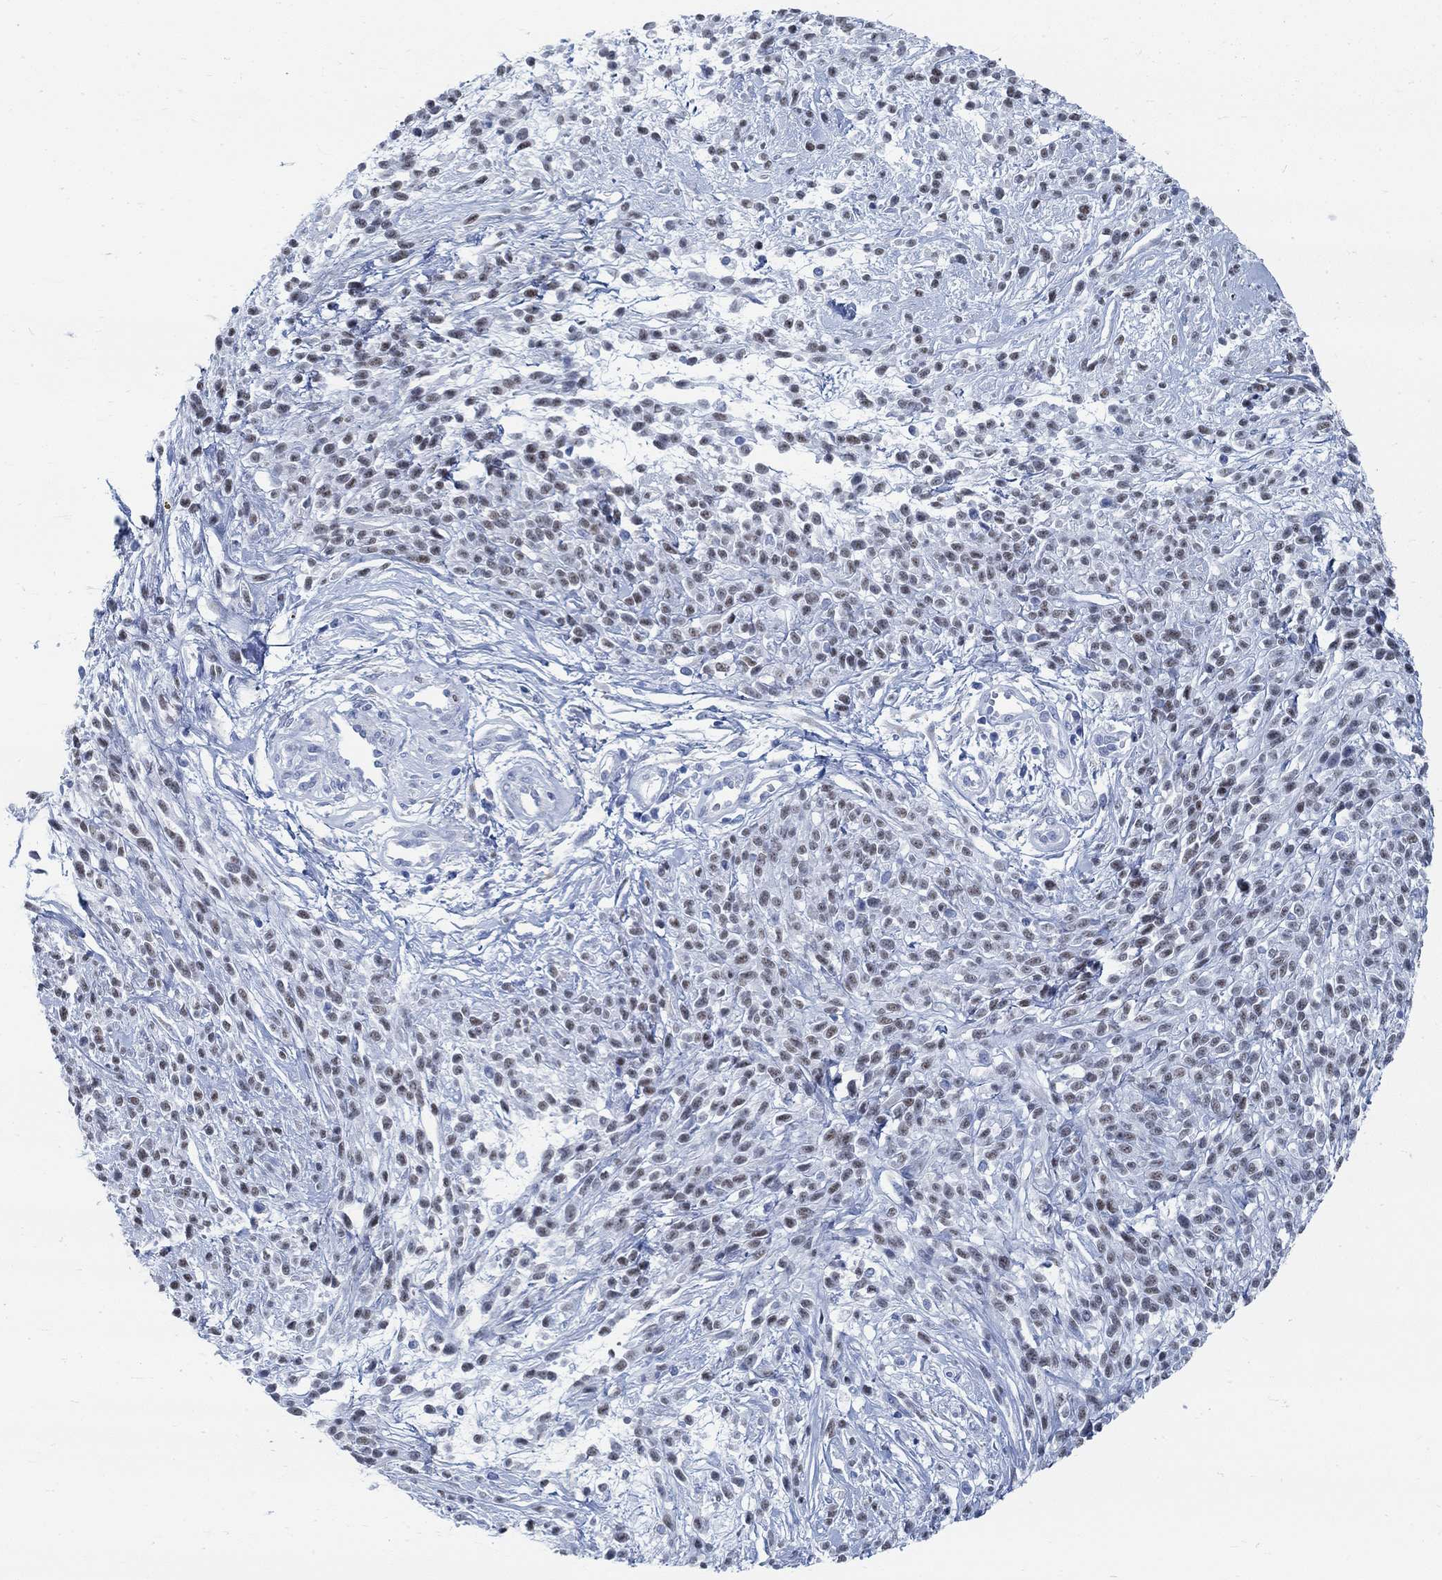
{"staining": {"intensity": "weak", "quantity": ">75%", "location": "nuclear"}, "tissue": "melanoma", "cell_type": "Tumor cells", "image_type": "cancer", "snomed": [{"axis": "morphology", "description": "Malignant melanoma, NOS"}, {"axis": "topography", "description": "Skin"}, {"axis": "topography", "description": "Skin of trunk"}], "caption": "IHC histopathology image of neoplastic tissue: malignant melanoma stained using IHC shows low levels of weak protein expression localized specifically in the nuclear of tumor cells, appearing as a nuclear brown color.", "gene": "RBM20", "patient": {"sex": "male", "age": 74}}